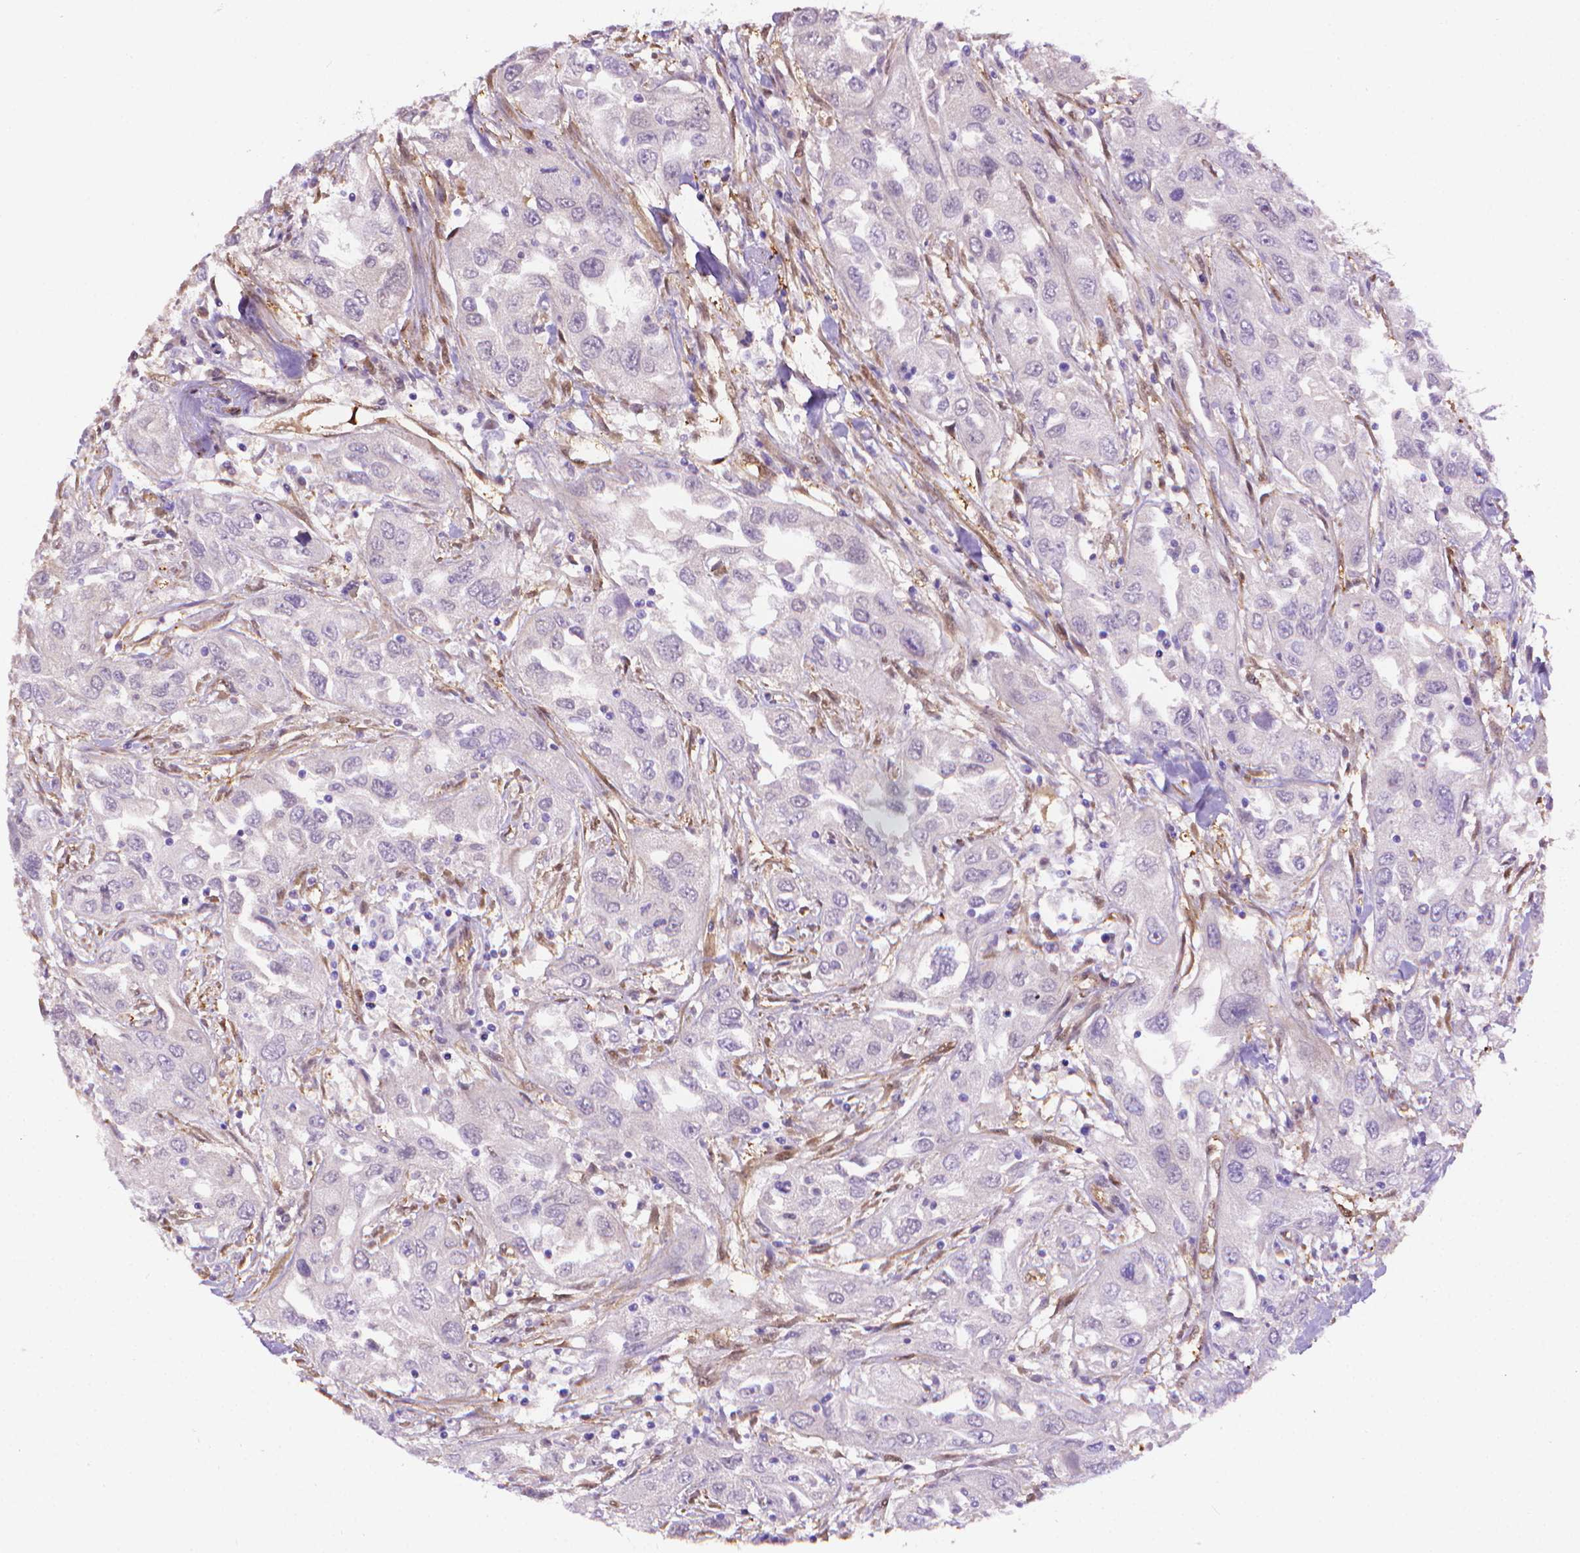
{"staining": {"intensity": "negative", "quantity": "none", "location": "none"}, "tissue": "urothelial cancer", "cell_type": "Tumor cells", "image_type": "cancer", "snomed": [{"axis": "morphology", "description": "Urothelial carcinoma, High grade"}, {"axis": "topography", "description": "Urinary bladder"}], "caption": "IHC of human urothelial cancer displays no expression in tumor cells.", "gene": "CLIC4", "patient": {"sex": "male", "age": 76}}